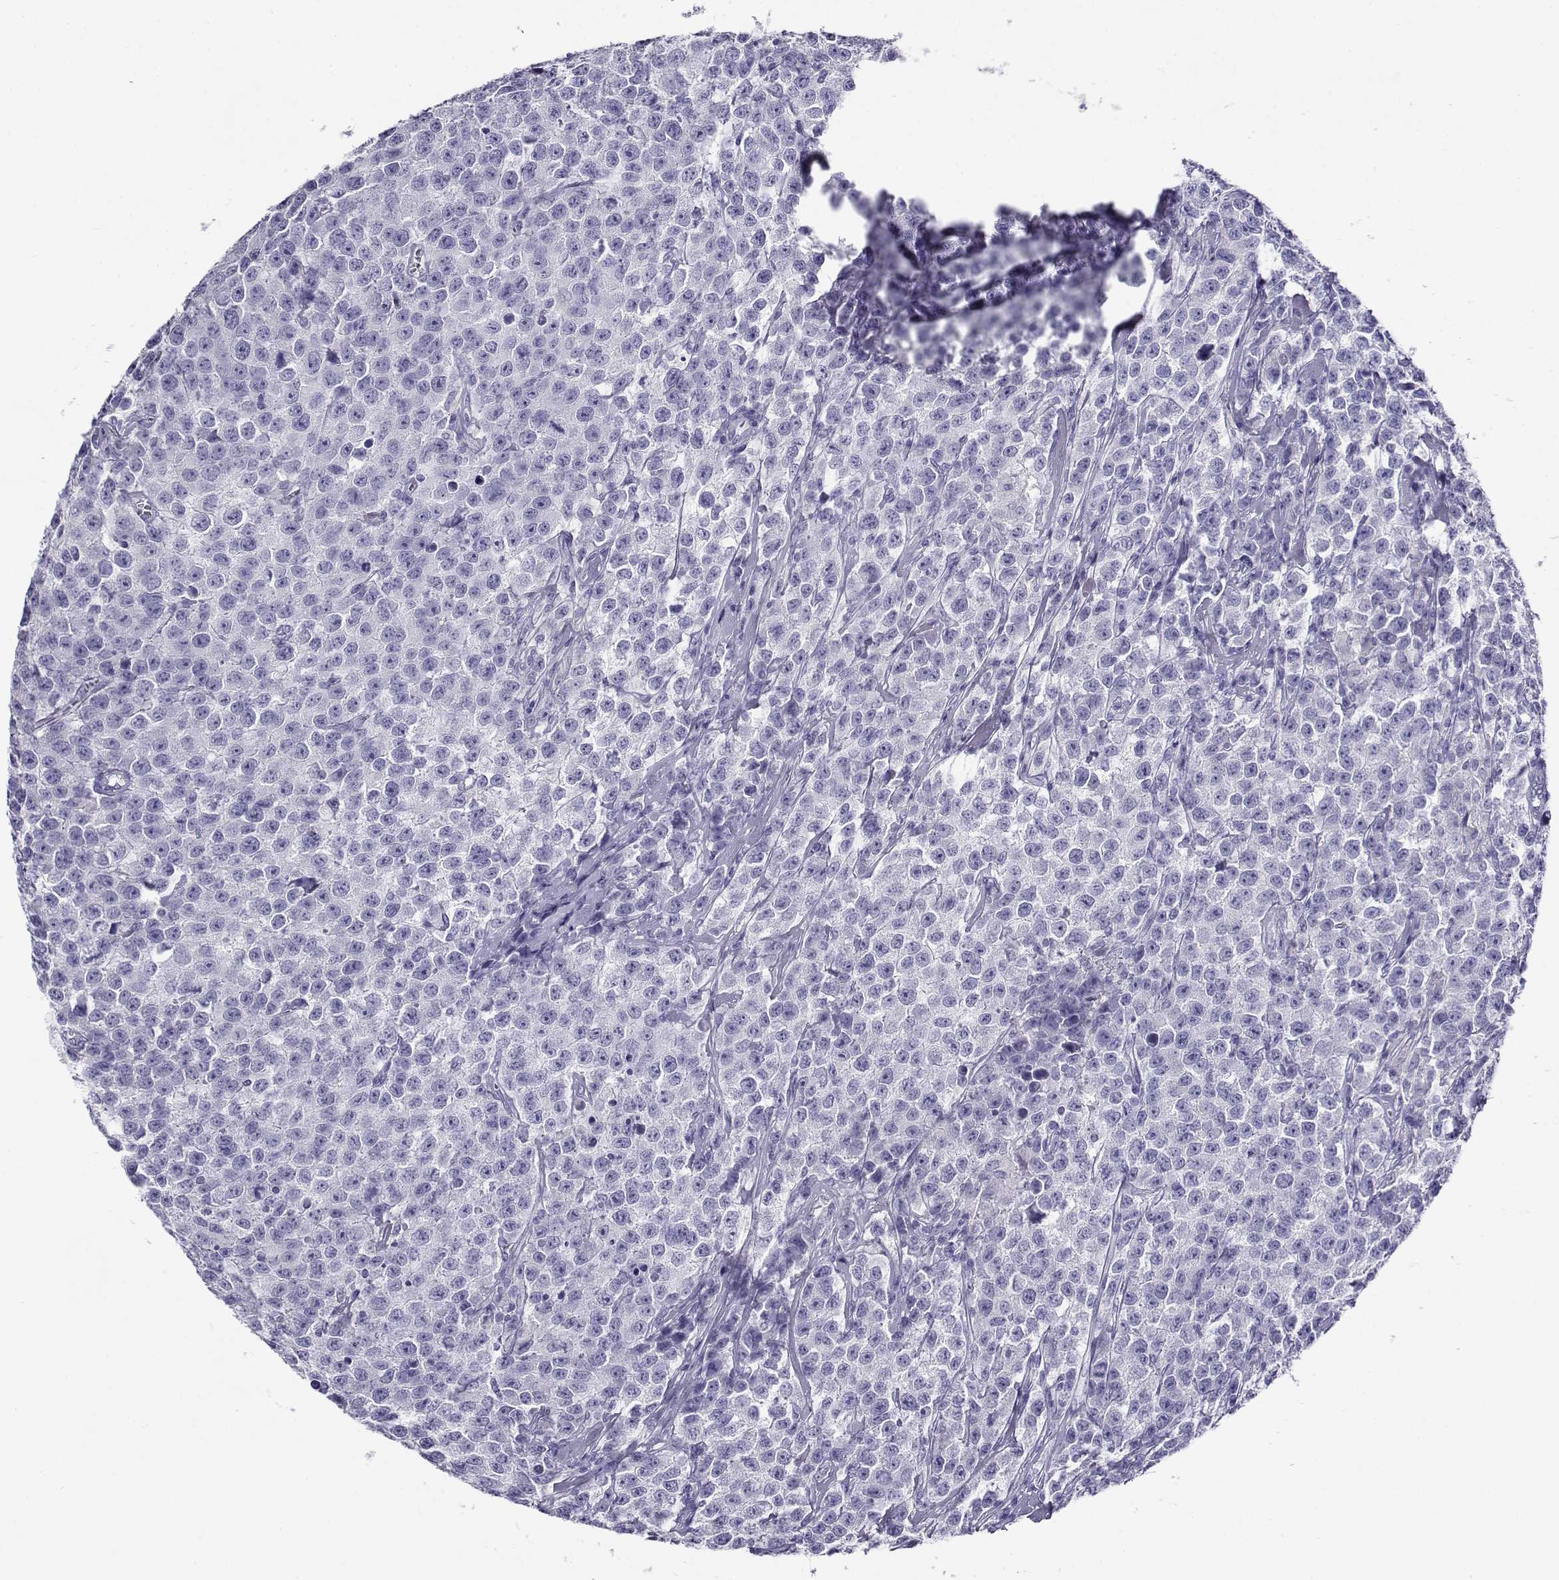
{"staining": {"intensity": "negative", "quantity": "none", "location": "none"}, "tissue": "testis cancer", "cell_type": "Tumor cells", "image_type": "cancer", "snomed": [{"axis": "morphology", "description": "Seminoma, NOS"}, {"axis": "topography", "description": "Testis"}], "caption": "This is an IHC photomicrograph of human testis cancer (seminoma). There is no positivity in tumor cells.", "gene": "RHOXF2", "patient": {"sex": "male", "age": 59}}